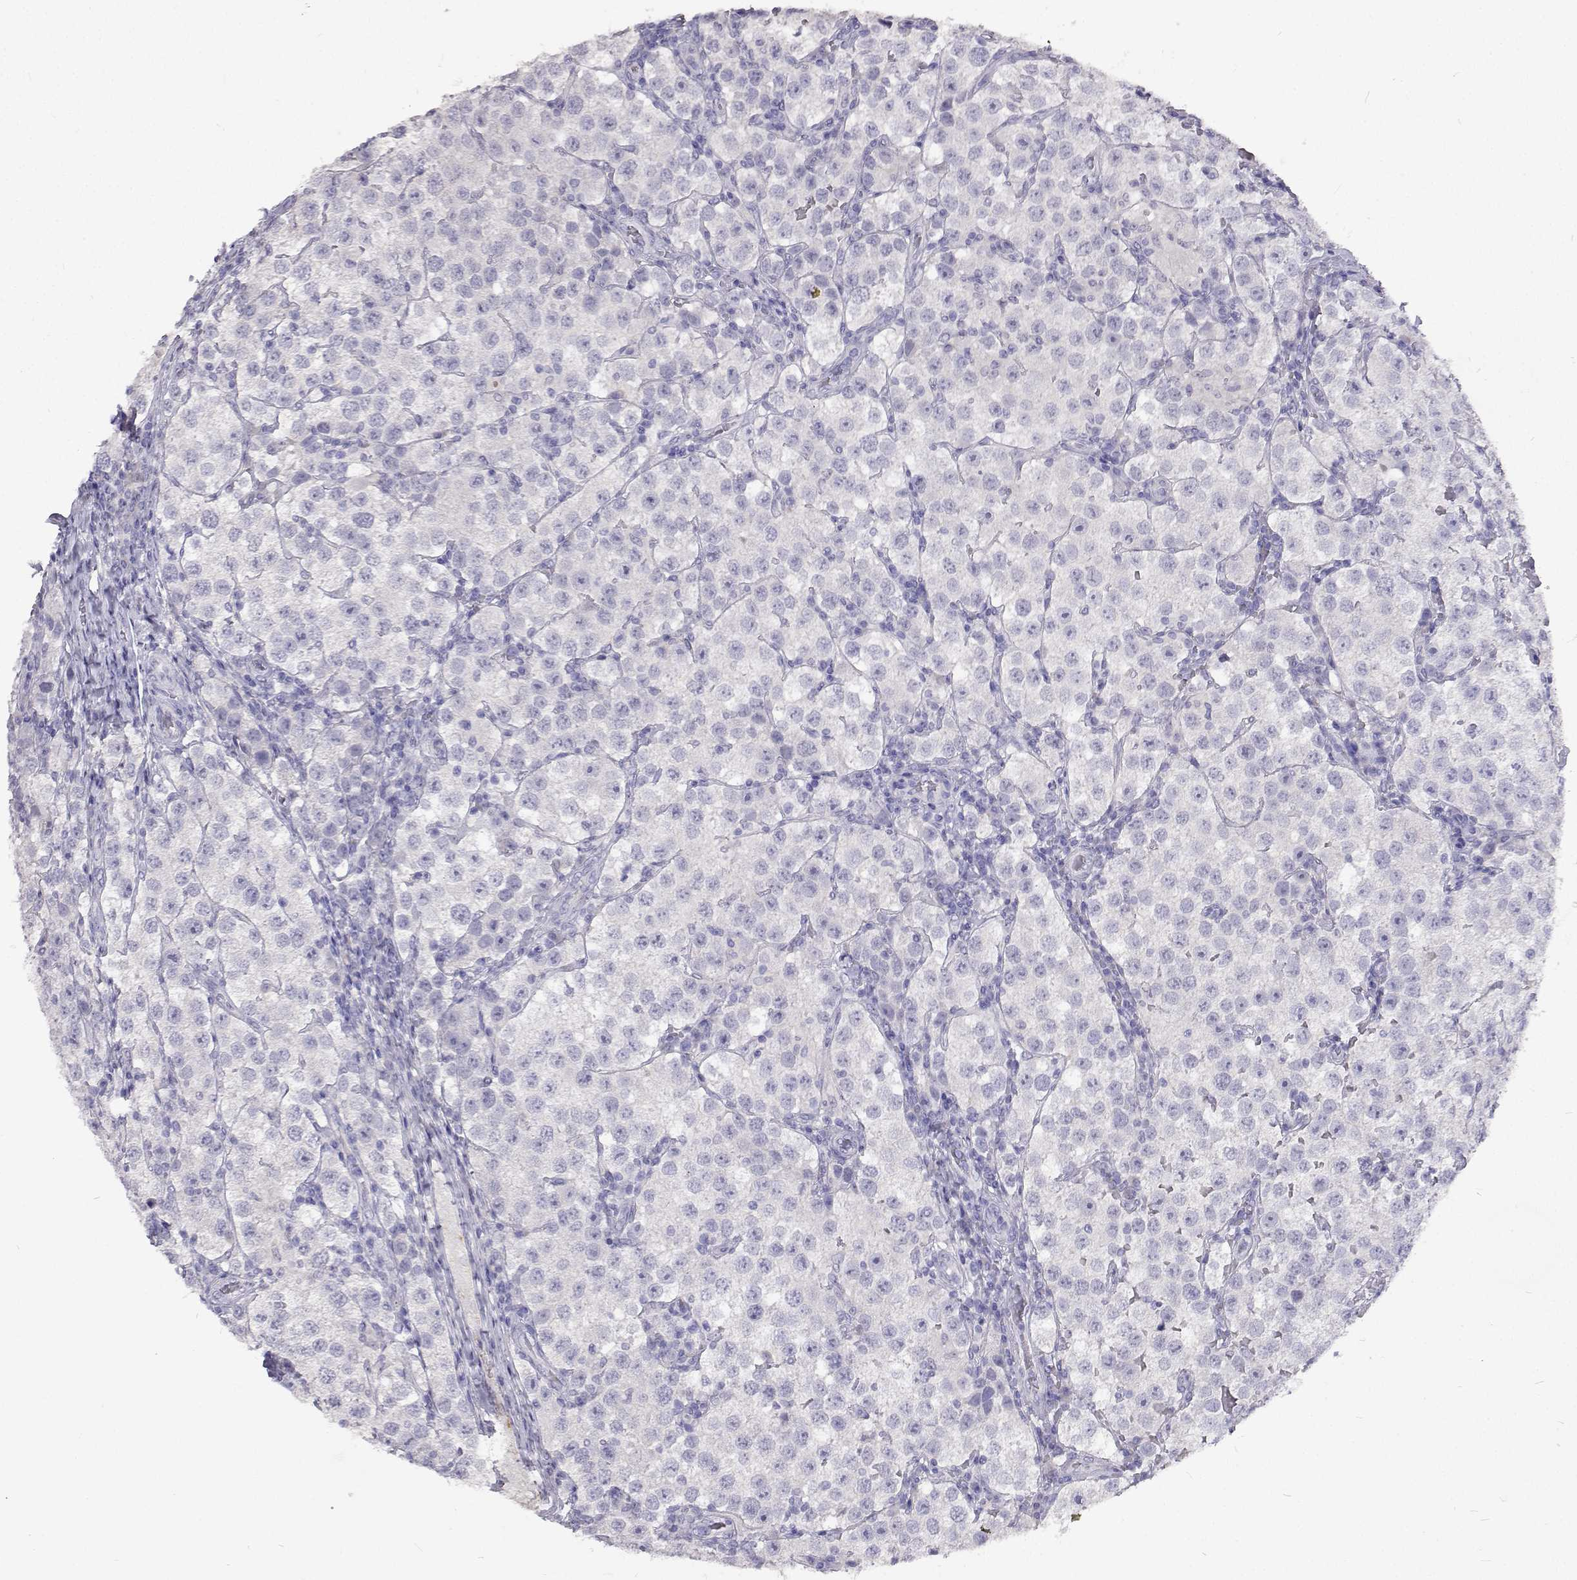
{"staining": {"intensity": "negative", "quantity": "none", "location": "none"}, "tissue": "testis cancer", "cell_type": "Tumor cells", "image_type": "cancer", "snomed": [{"axis": "morphology", "description": "Seminoma, NOS"}, {"axis": "topography", "description": "Testis"}], "caption": "Testis seminoma stained for a protein using immunohistochemistry (IHC) exhibits no staining tumor cells.", "gene": "CFAP44", "patient": {"sex": "male", "age": 37}}